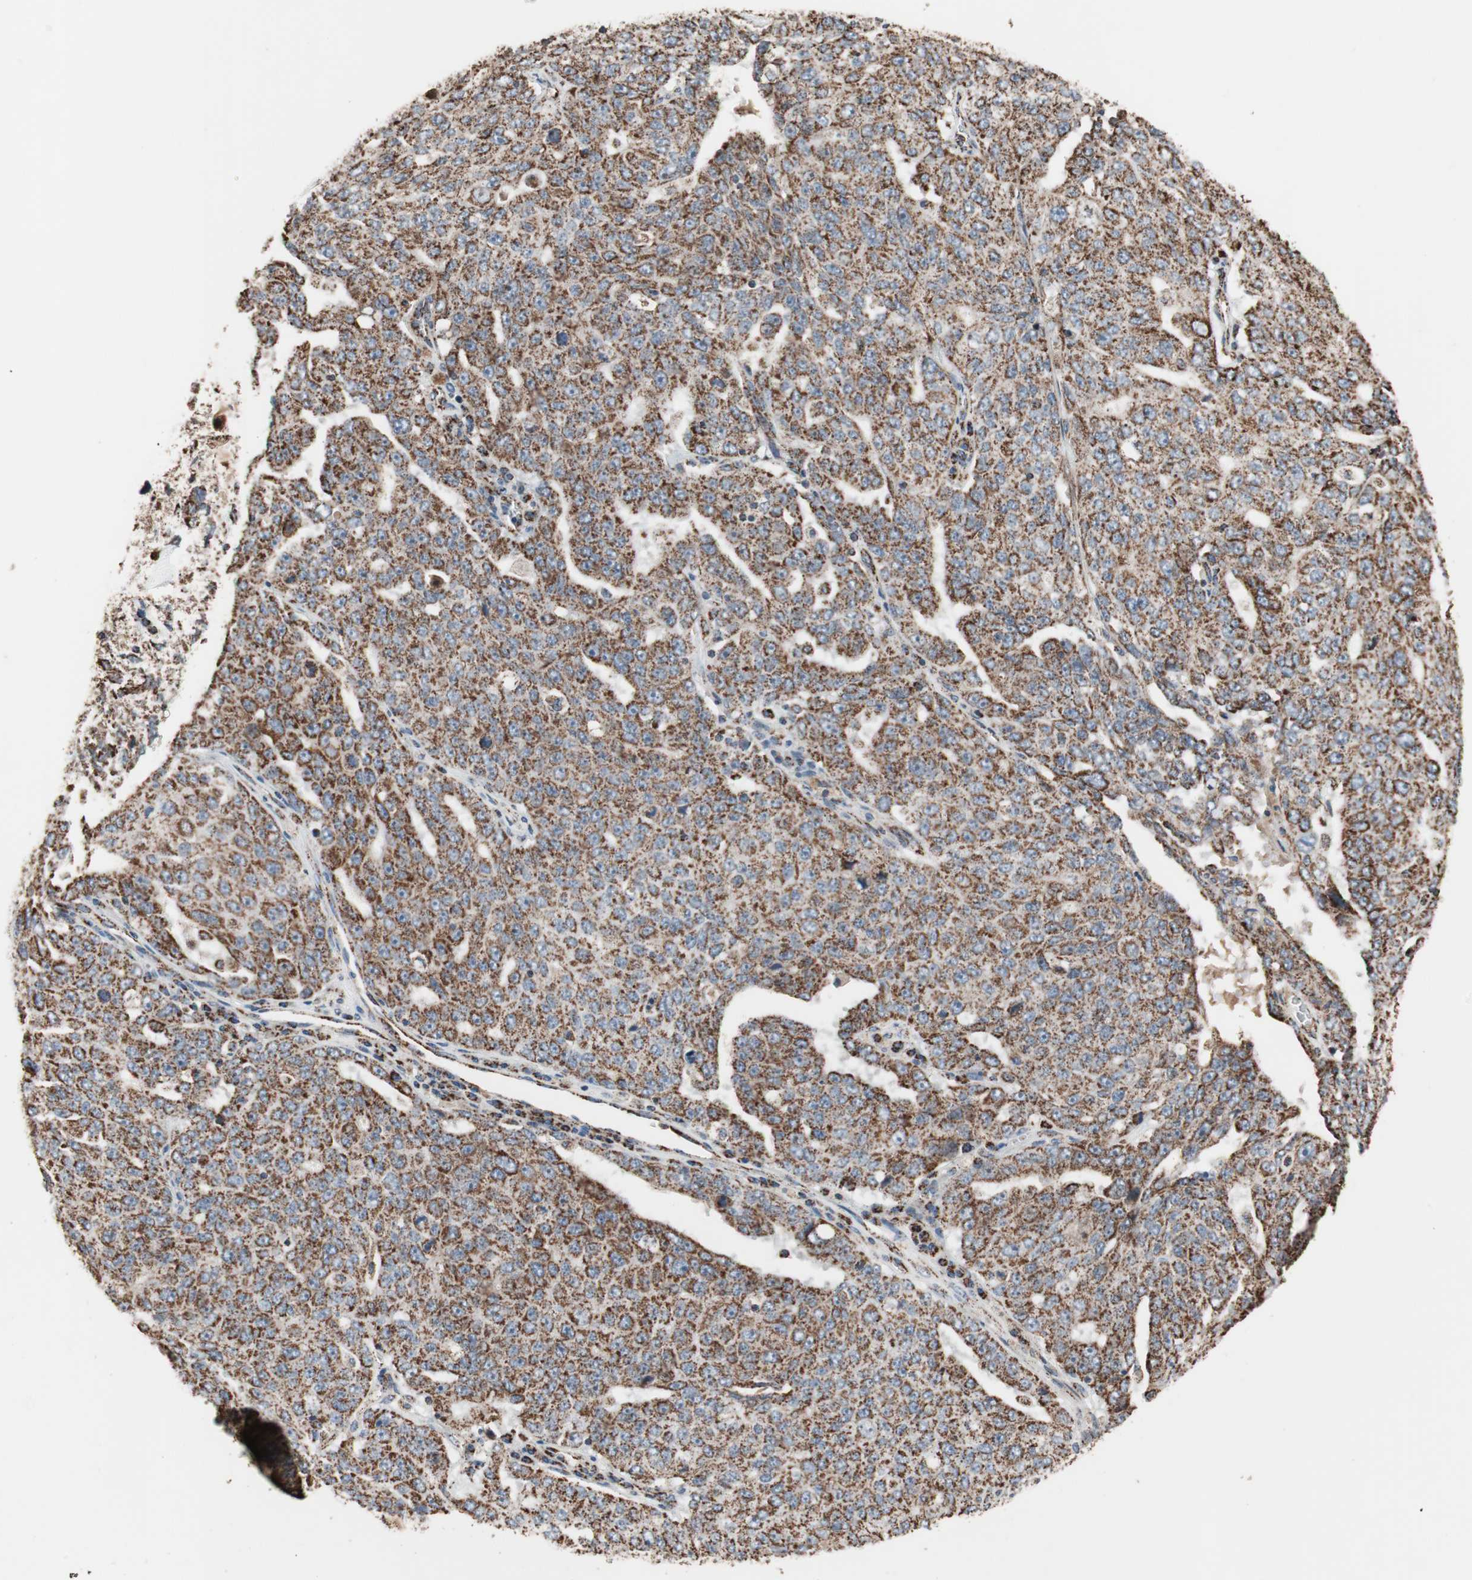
{"staining": {"intensity": "strong", "quantity": ">75%", "location": "cytoplasmic/membranous"}, "tissue": "ovarian cancer", "cell_type": "Tumor cells", "image_type": "cancer", "snomed": [{"axis": "morphology", "description": "Carcinoma, endometroid"}, {"axis": "topography", "description": "Ovary"}], "caption": "The image shows immunohistochemical staining of ovarian cancer (endometroid carcinoma). There is strong cytoplasmic/membranous positivity is seen in approximately >75% of tumor cells. The staining is performed using DAB (3,3'-diaminobenzidine) brown chromogen to label protein expression. The nuclei are counter-stained blue using hematoxylin.", "gene": "PCSK4", "patient": {"sex": "female", "age": 62}}